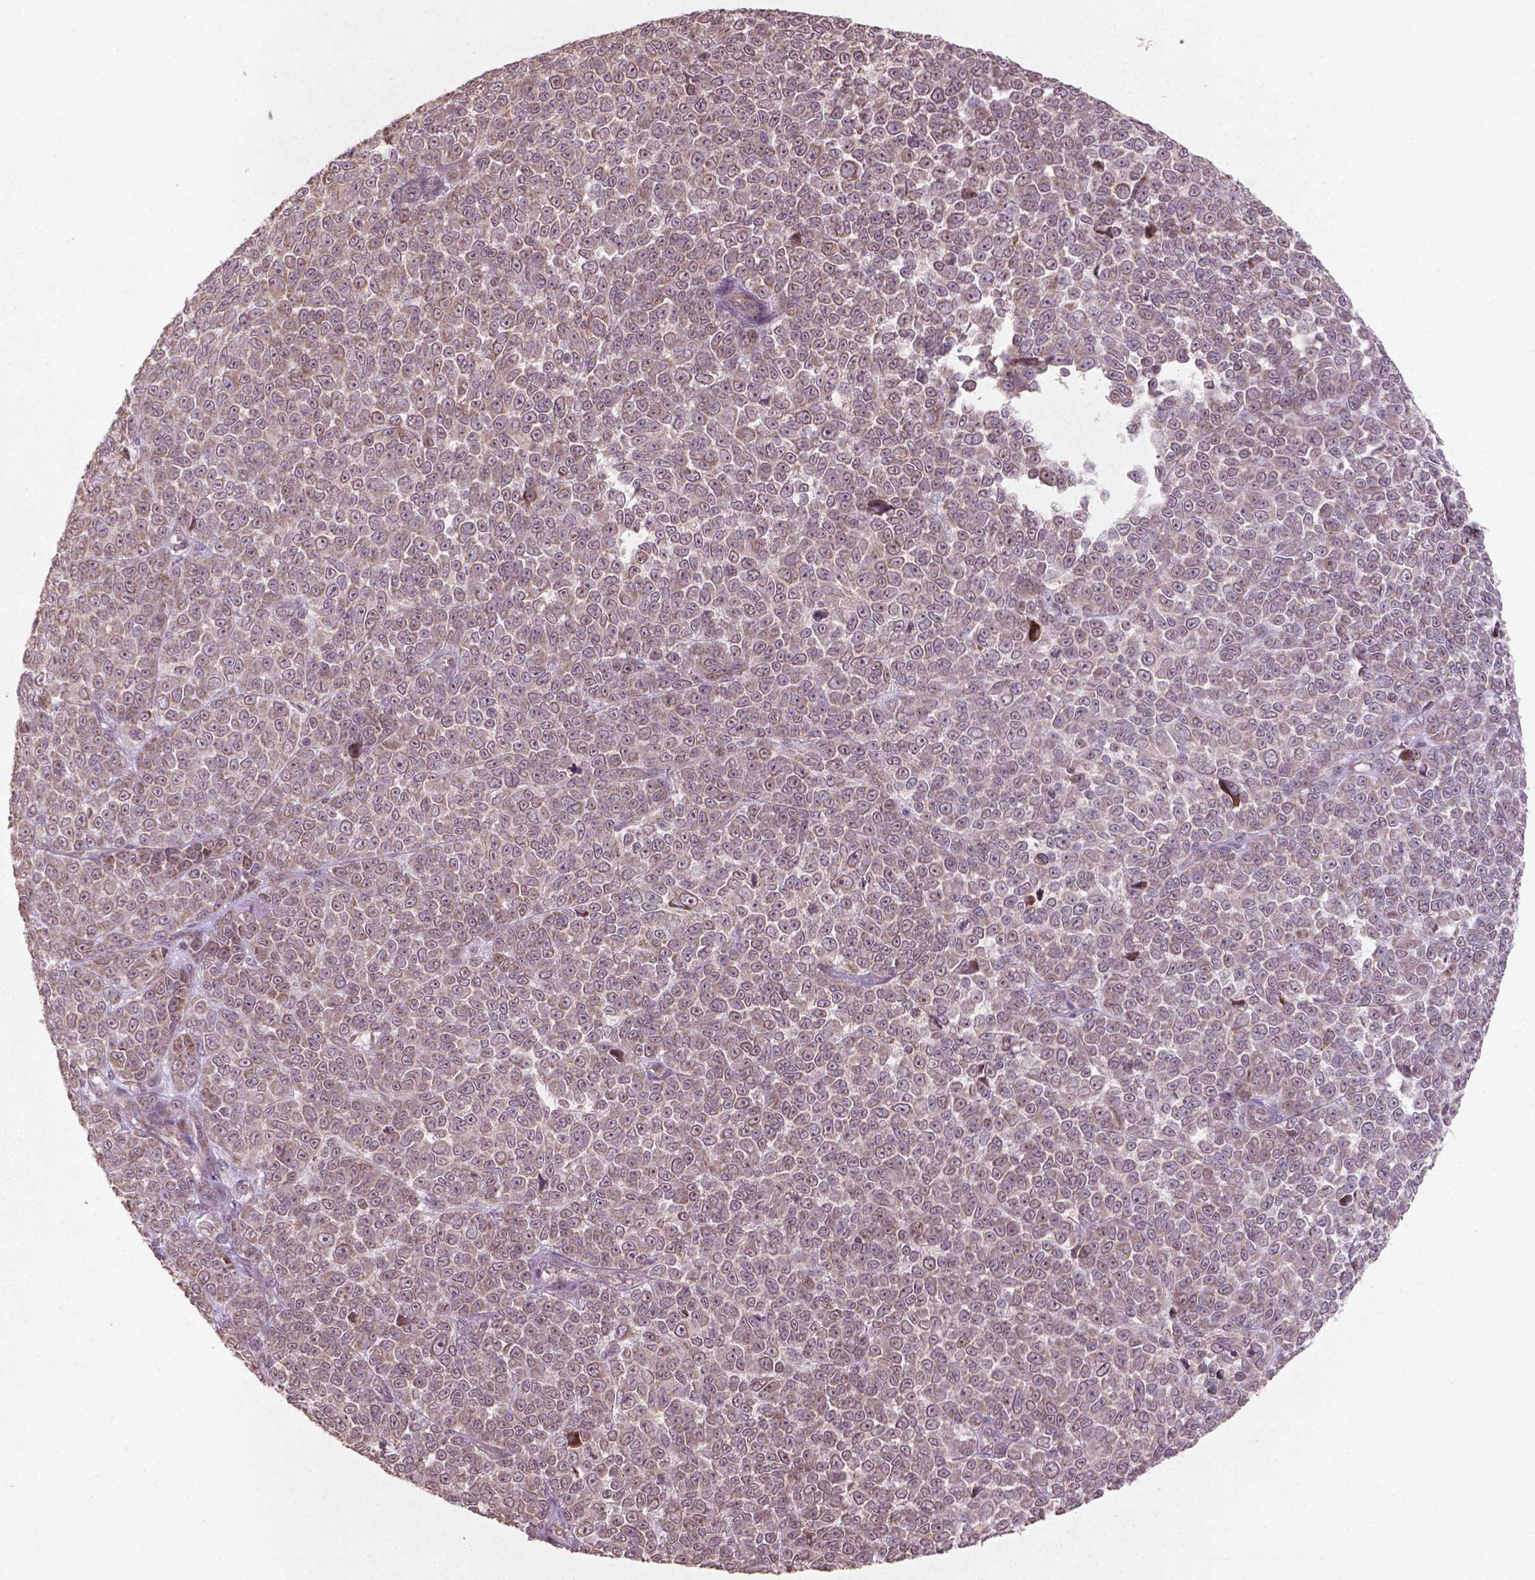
{"staining": {"intensity": "negative", "quantity": "none", "location": "none"}, "tissue": "melanoma", "cell_type": "Tumor cells", "image_type": "cancer", "snomed": [{"axis": "morphology", "description": "Malignant melanoma, NOS"}, {"axis": "topography", "description": "Skin"}], "caption": "This is an immunohistochemistry (IHC) image of human melanoma. There is no staining in tumor cells.", "gene": "SMAD2", "patient": {"sex": "female", "age": 95}}